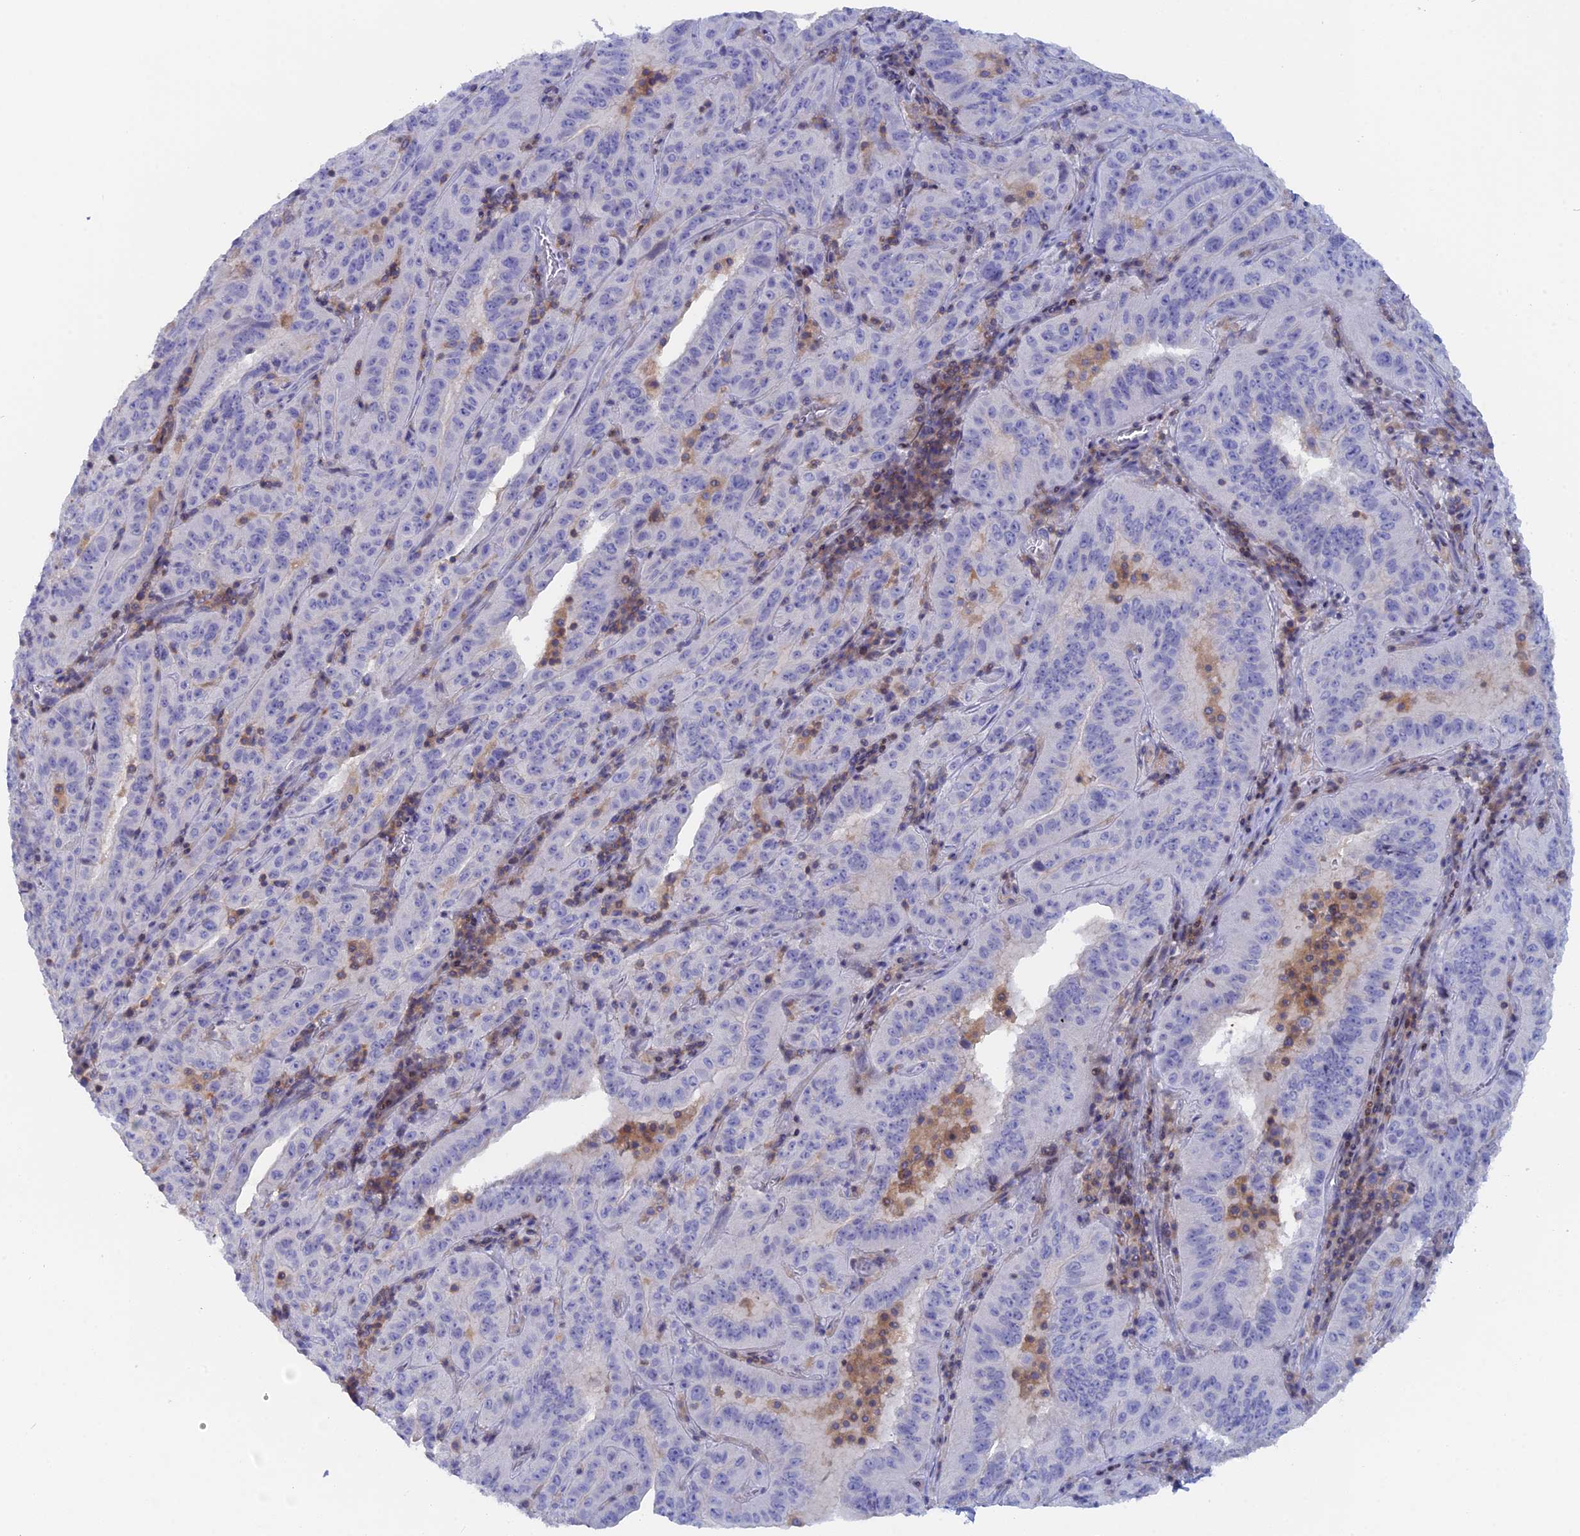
{"staining": {"intensity": "negative", "quantity": "none", "location": "none"}, "tissue": "pancreatic cancer", "cell_type": "Tumor cells", "image_type": "cancer", "snomed": [{"axis": "morphology", "description": "Adenocarcinoma, NOS"}, {"axis": "topography", "description": "Pancreas"}], "caption": "The immunohistochemistry (IHC) image has no significant positivity in tumor cells of adenocarcinoma (pancreatic) tissue.", "gene": "ACP7", "patient": {"sex": "male", "age": 63}}